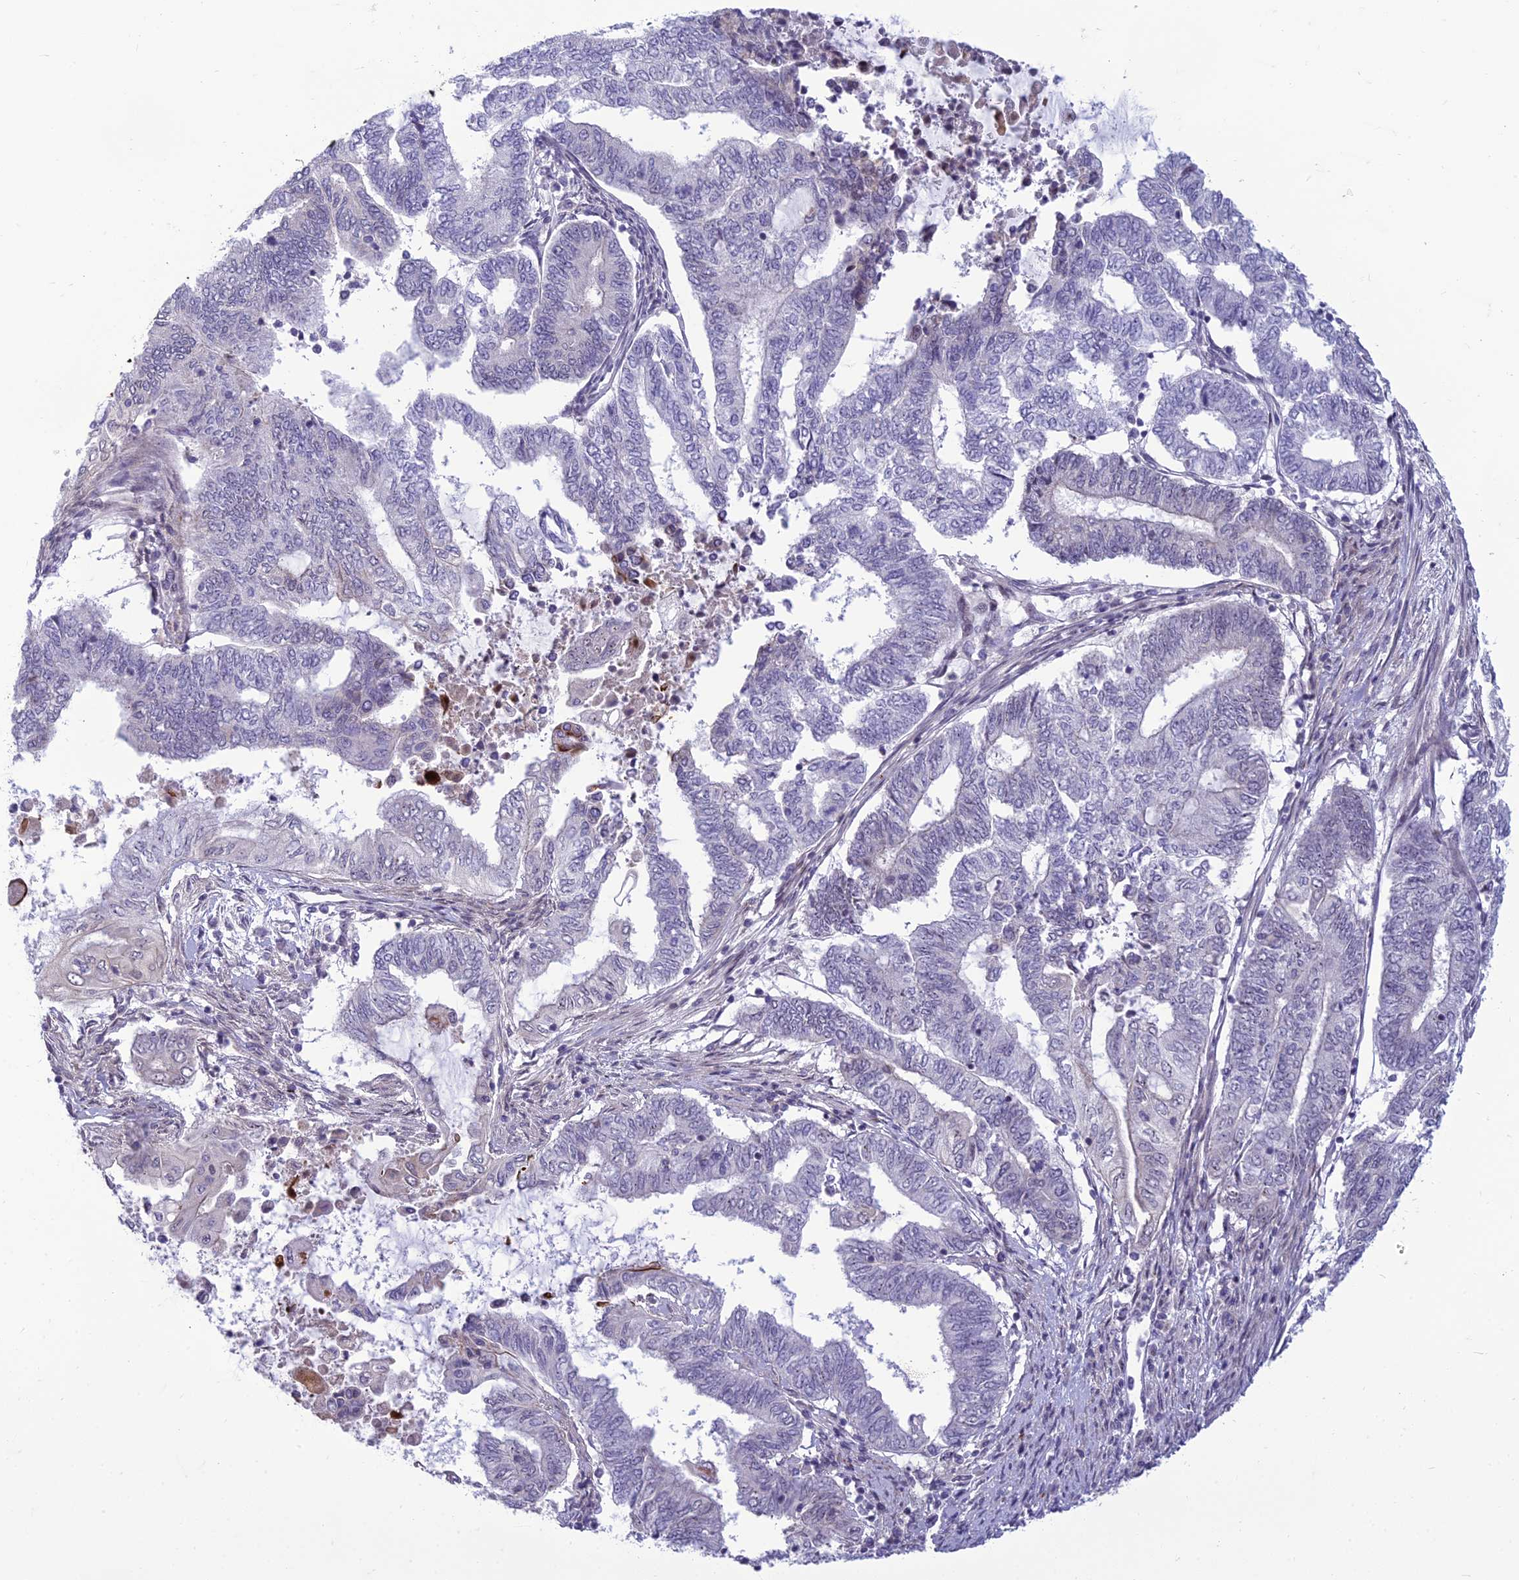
{"staining": {"intensity": "negative", "quantity": "none", "location": "none"}, "tissue": "endometrial cancer", "cell_type": "Tumor cells", "image_type": "cancer", "snomed": [{"axis": "morphology", "description": "Adenocarcinoma, NOS"}, {"axis": "topography", "description": "Uterus"}, {"axis": "topography", "description": "Endometrium"}], "caption": "The histopathology image reveals no staining of tumor cells in endometrial cancer. (DAB immunohistochemistry (IHC), high magnification).", "gene": "DTX2", "patient": {"sex": "female", "age": 70}}